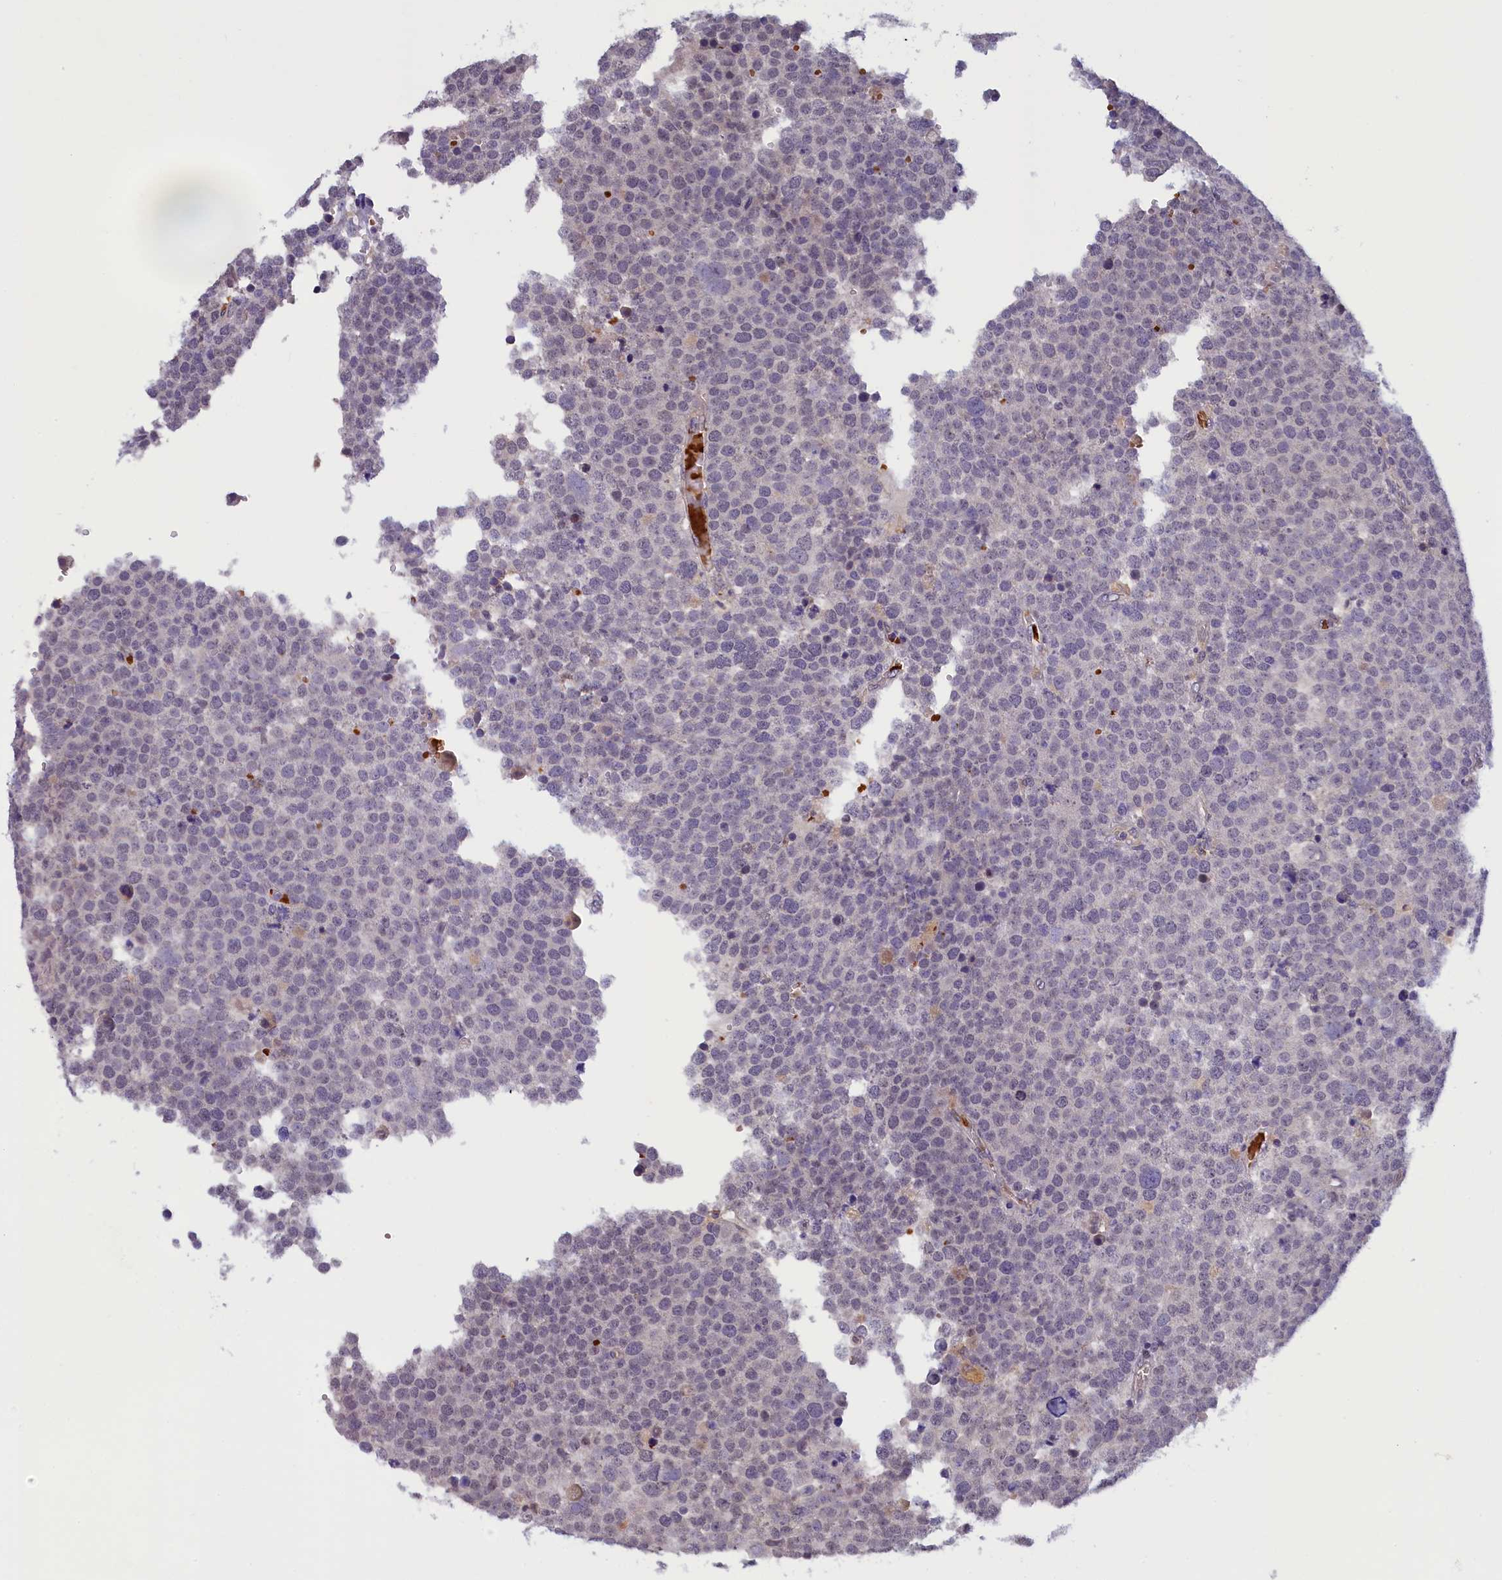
{"staining": {"intensity": "negative", "quantity": "none", "location": "none"}, "tissue": "testis cancer", "cell_type": "Tumor cells", "image_type": "cancer", "snomed": [{"axis": "morphology", "description": "Seminoma, NOS"}, {"axis": "topography", "description": "Testis"}], "caption": "Immunohistochemistry (IHC) image of neoplastic tissue: human testis cancer (seminoma) stained with DAB (3,3'-diaminobenzidine) shows no significant protein positivity in tumor cells.", "gene": "CCDC9B", "patient": {"sex": "male", "age": 71}}